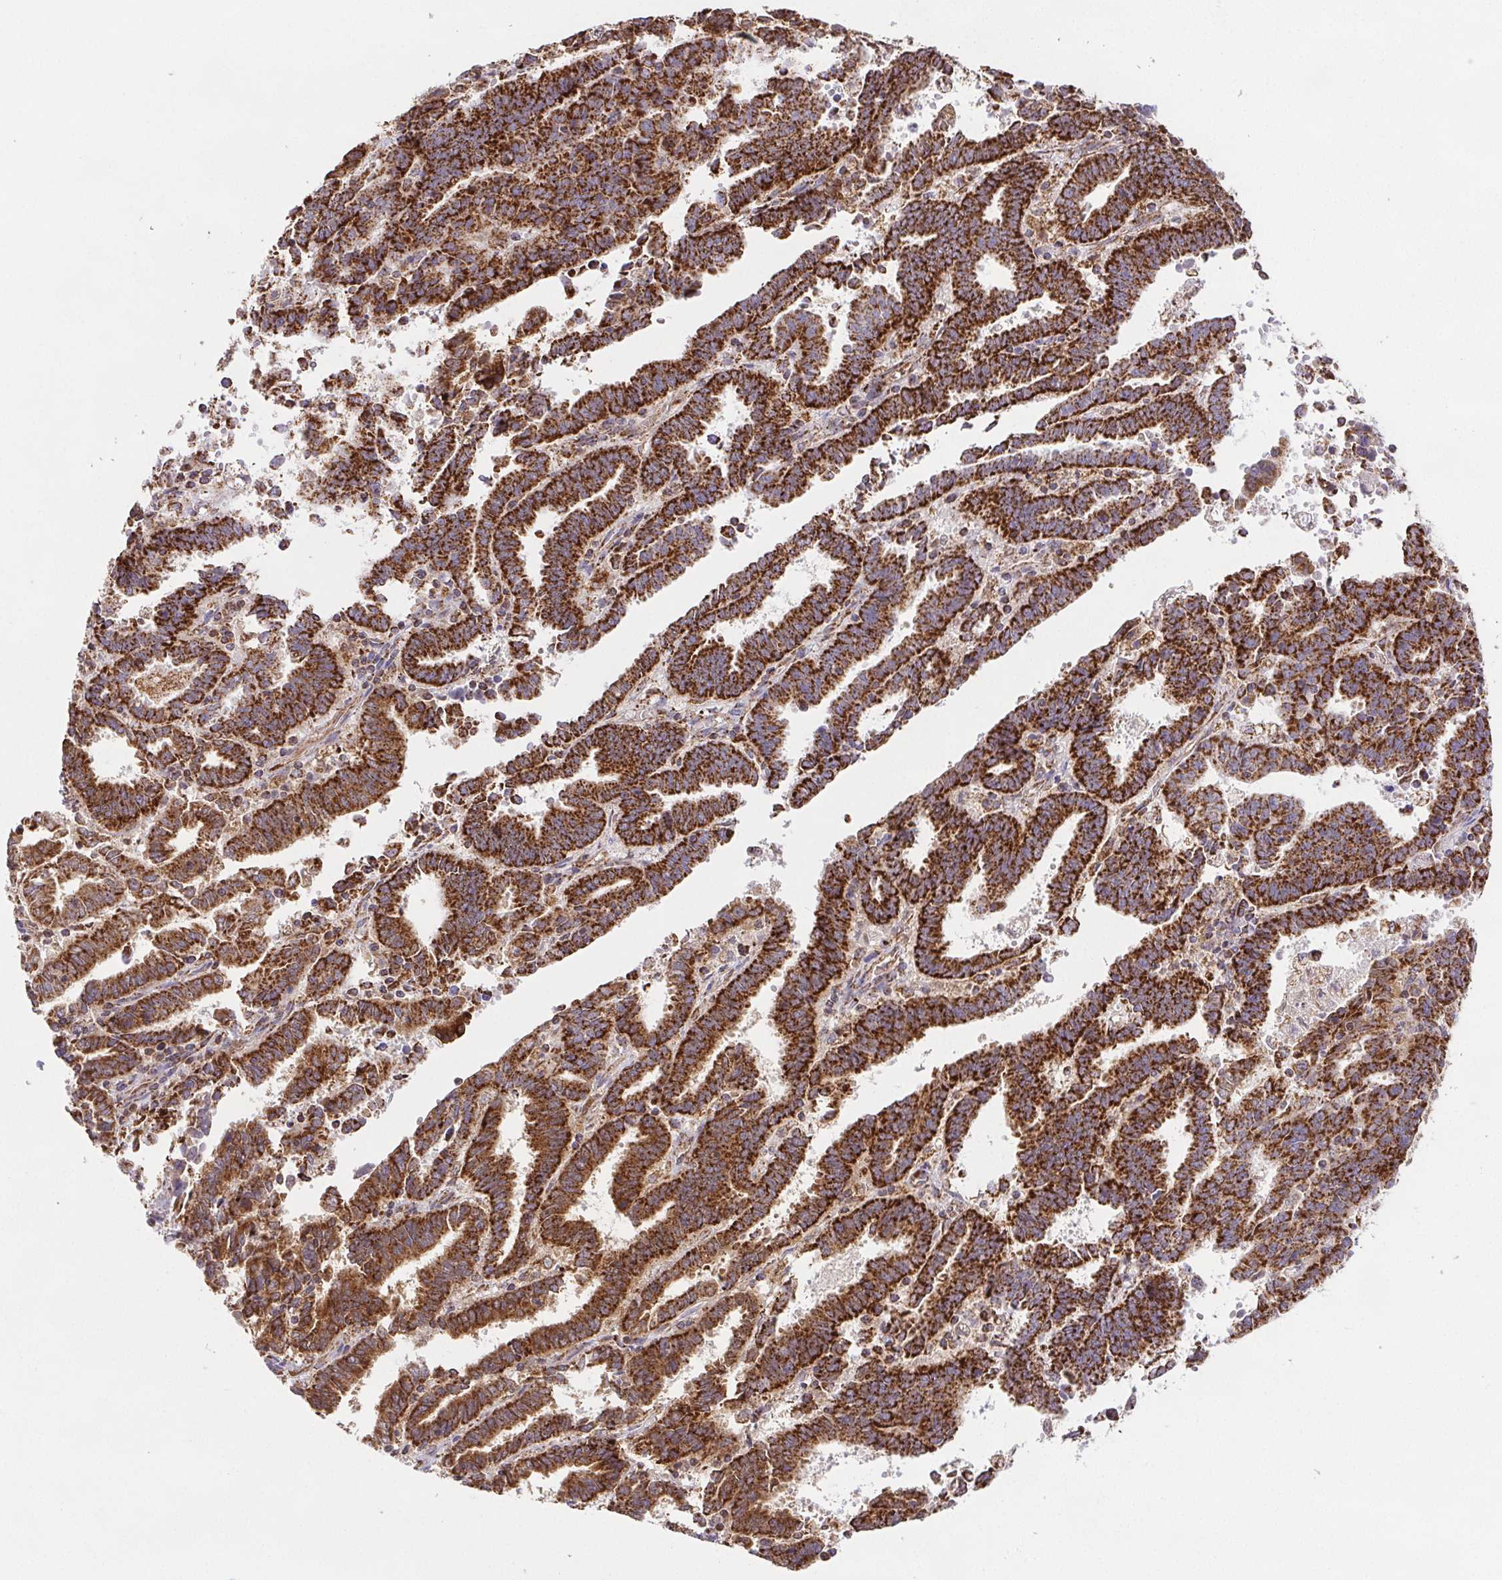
{"staining": {"intensity": "strong", "quantity": ">75%", "location": "cytoplasmic/membranous"}, "tissue": "endometrial cancer", "cell_type": "Tumor cells", "image_type": "cancer", "snomed": [{"axis": "morphology", "description": "Adenocarcinoma, NOS"}, {"axis": "topography", "description": "Uterus"}], "caption": "Immunohistochemical staining of endometrial adenocarcinoma exhibits high levels of strong cytoplasmic/membranous staining in approximately >75% of tumor cells. The protein of interest is stained brown, and the nuclei are stained in blue (DAB (3,3'-diaminobenzidine) IHC with brightfield microscopy, high magnification).", "gene": "NIPSNAP2", "patient": {"sex": "female", "age": 83}}